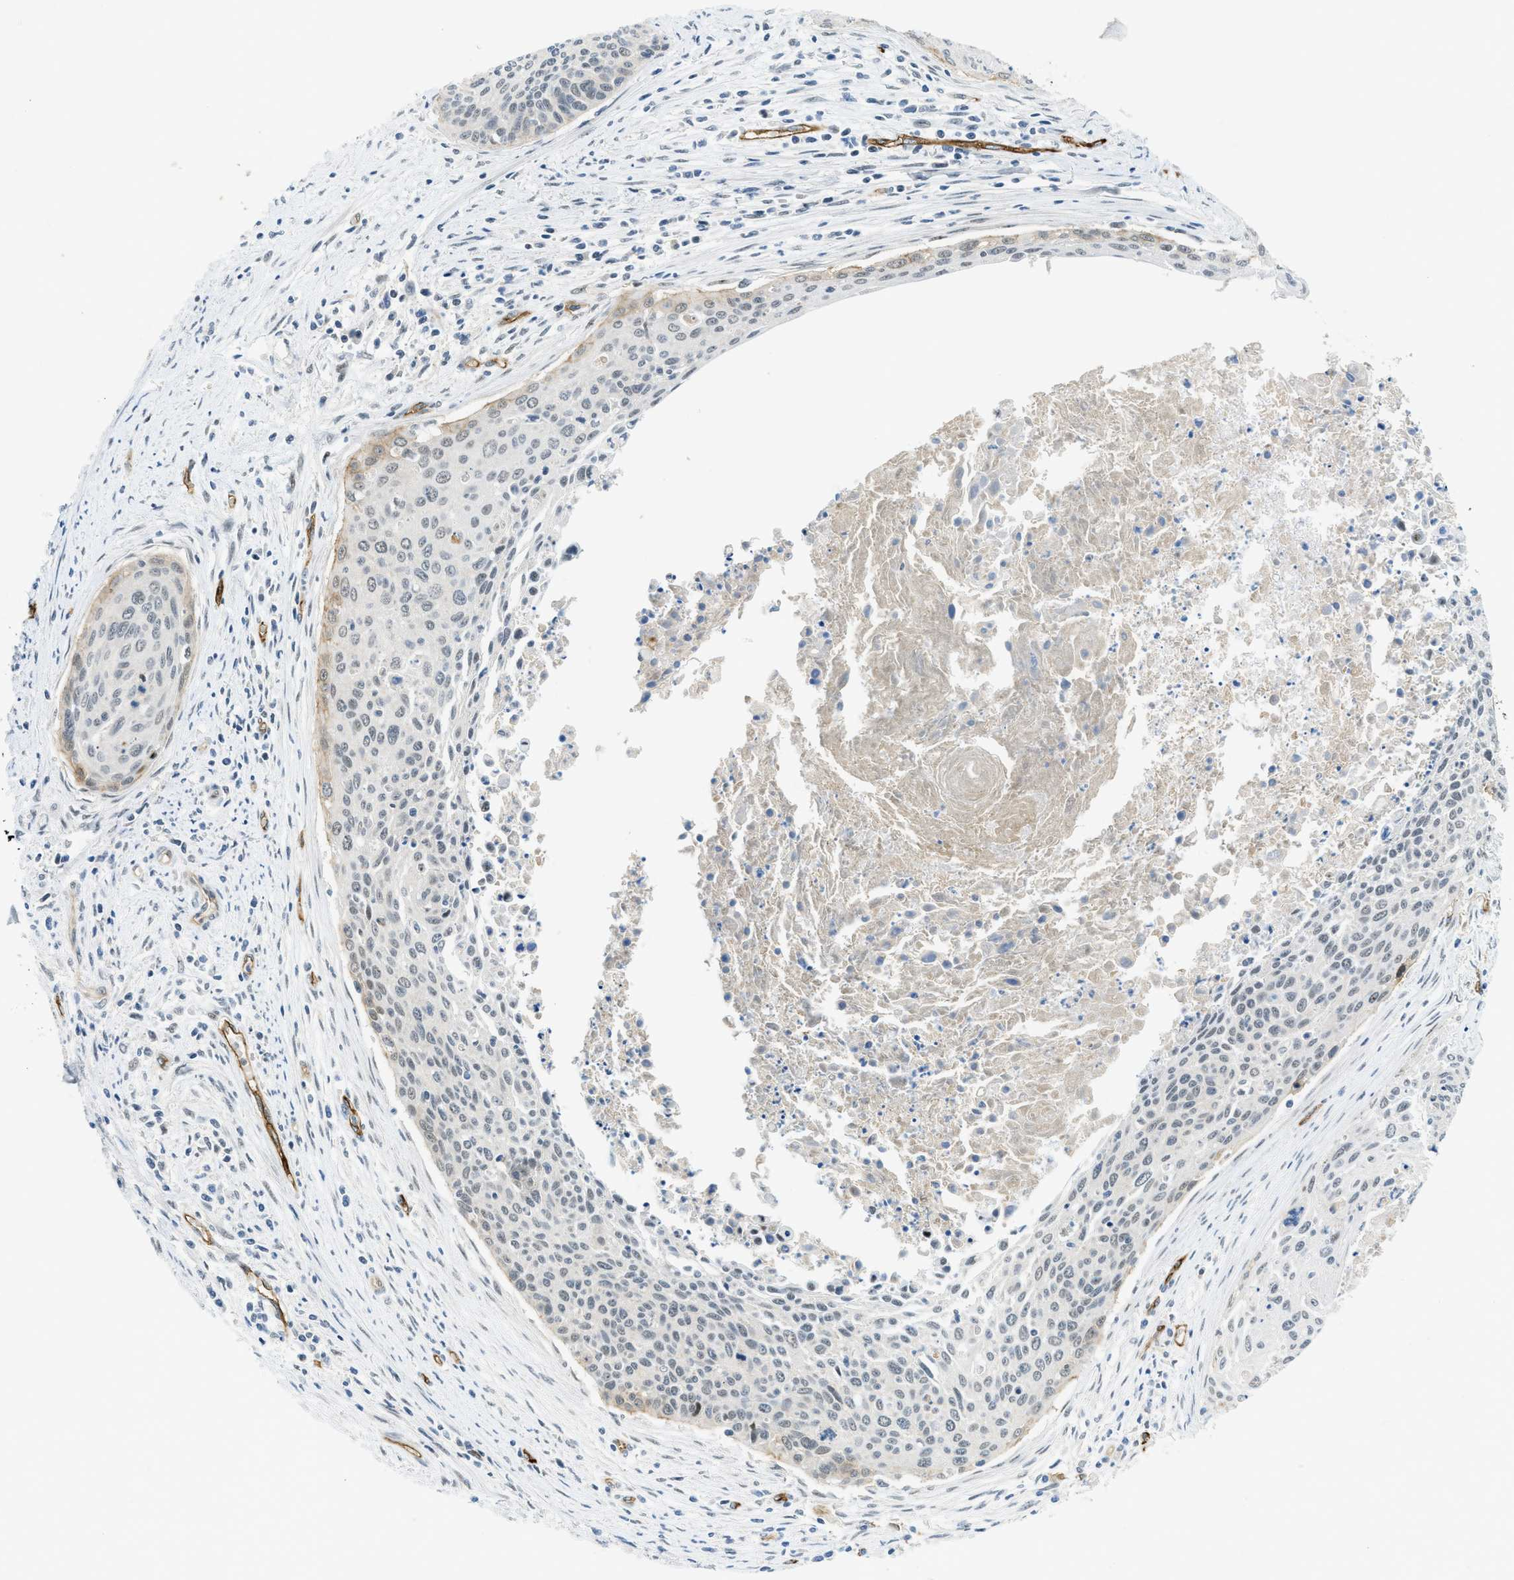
{"staining": {"intensity": "weak", "quantity": "<25%", "location": "cytoplasmic/membranous"}, "tissue": "cervical cancer", "cell_type": "Tumor cells", "image_type": "cancer", "snomed": [{"axis": "morphology", "description": "Squamous cell carcinoma, NOS"}, {"axis": "topography", "description": "Cervix"}], "caption": "There is no significant staining in tumor cells of cervical cancer.", "gene": "SLCO2A1", "patient": {"sex": "female", "age": 55}}